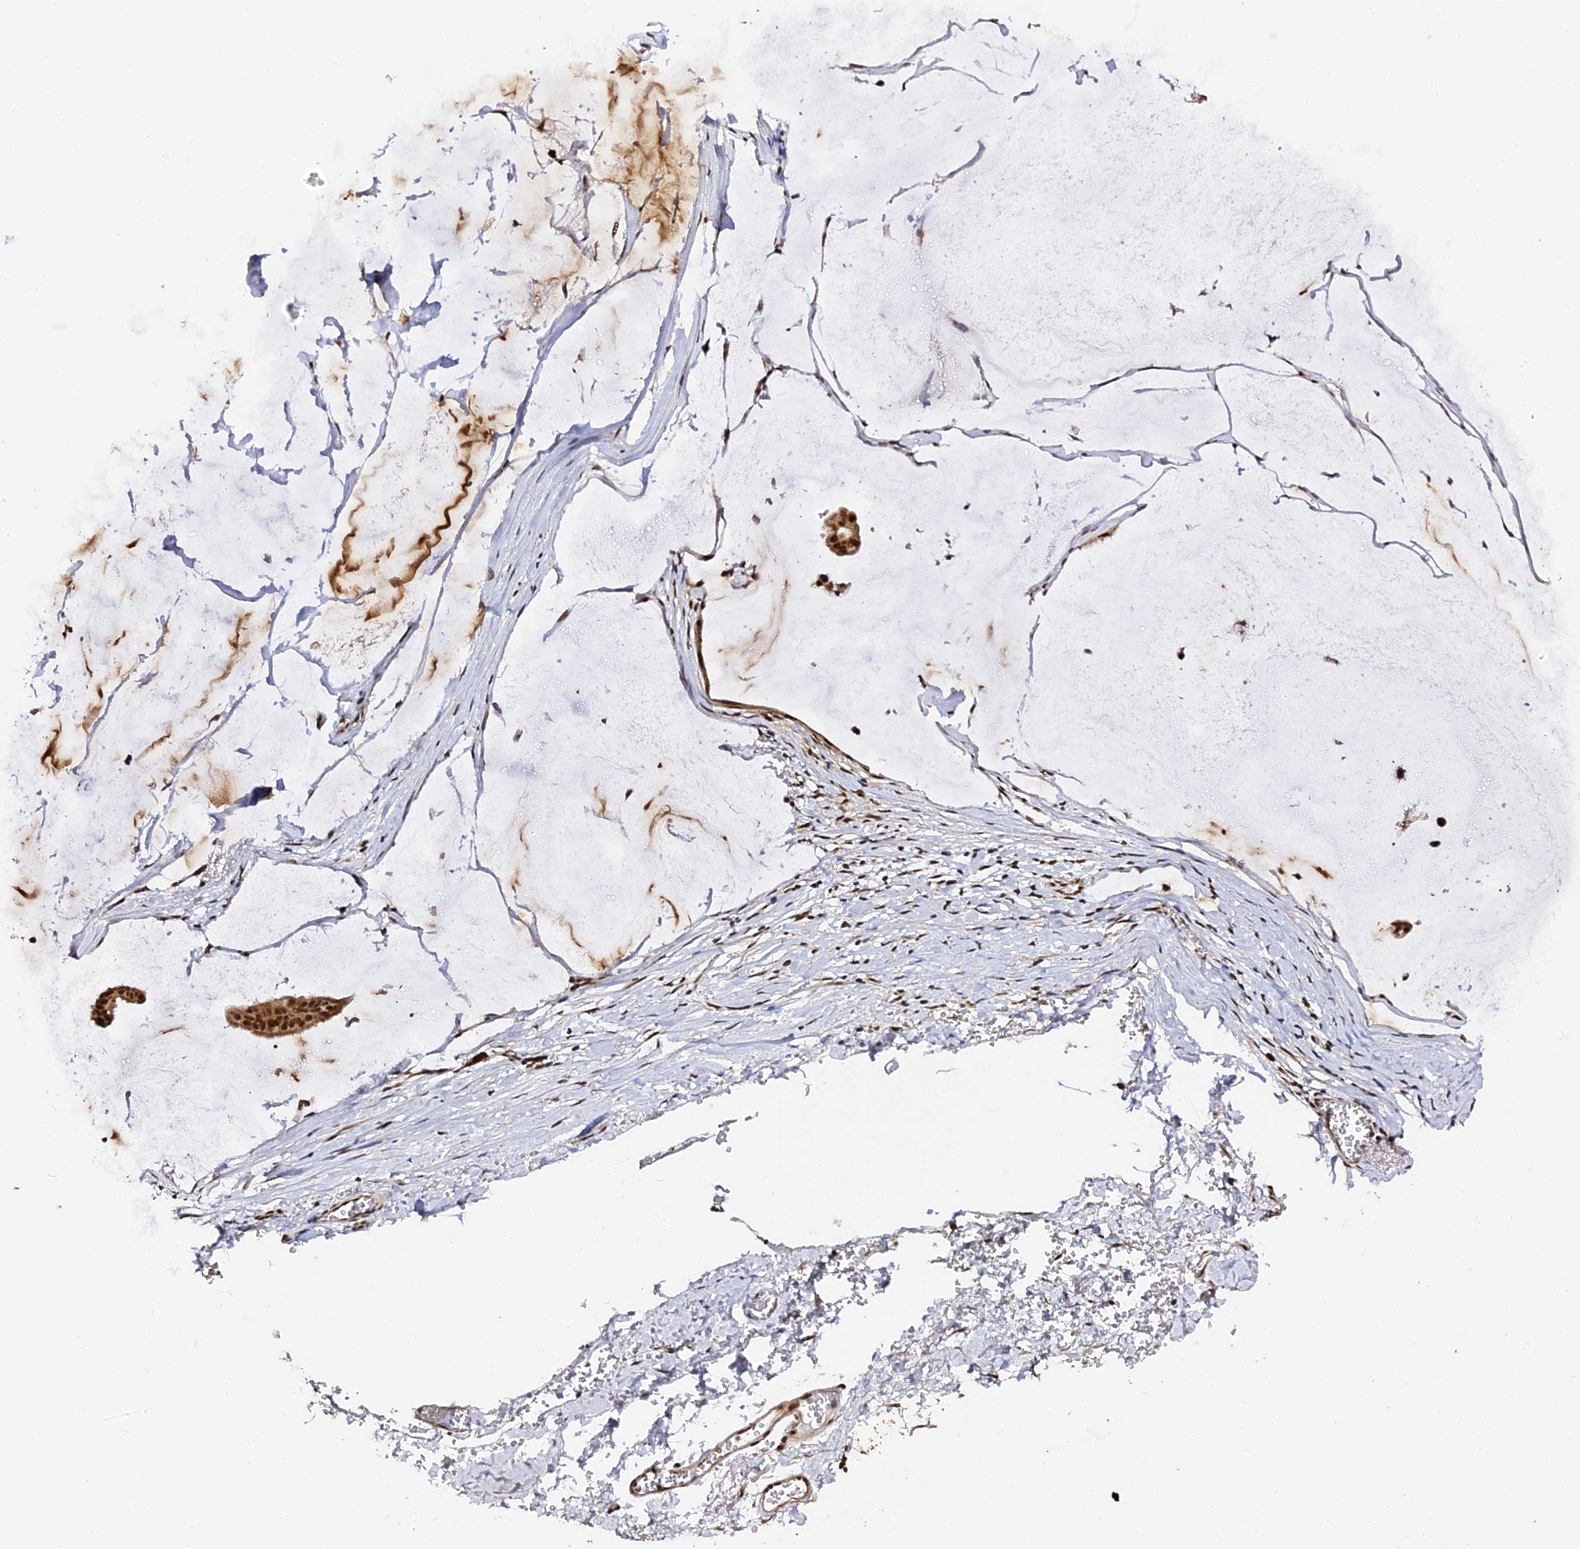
{"staining": {"intensity": "strong", "quantity": ">75%", "location": "nuclear"}, "tissue": "ovarian cancer", "cell_type": "Tumor cells", "image_type": "cancer", "snomed": [{"axis": "morphology", "description": "Cystadenocarcinoma, mucinous, NOS"}, {"axis": "topography", "description": "Ovary"}], "caption": "Ovarian cancer stained with IHC exhibits strong nuclear positivity in approximately >75% of tumor cells.", "gene": "MCRS1", "patient": {"sex": "female", "age": 73}}